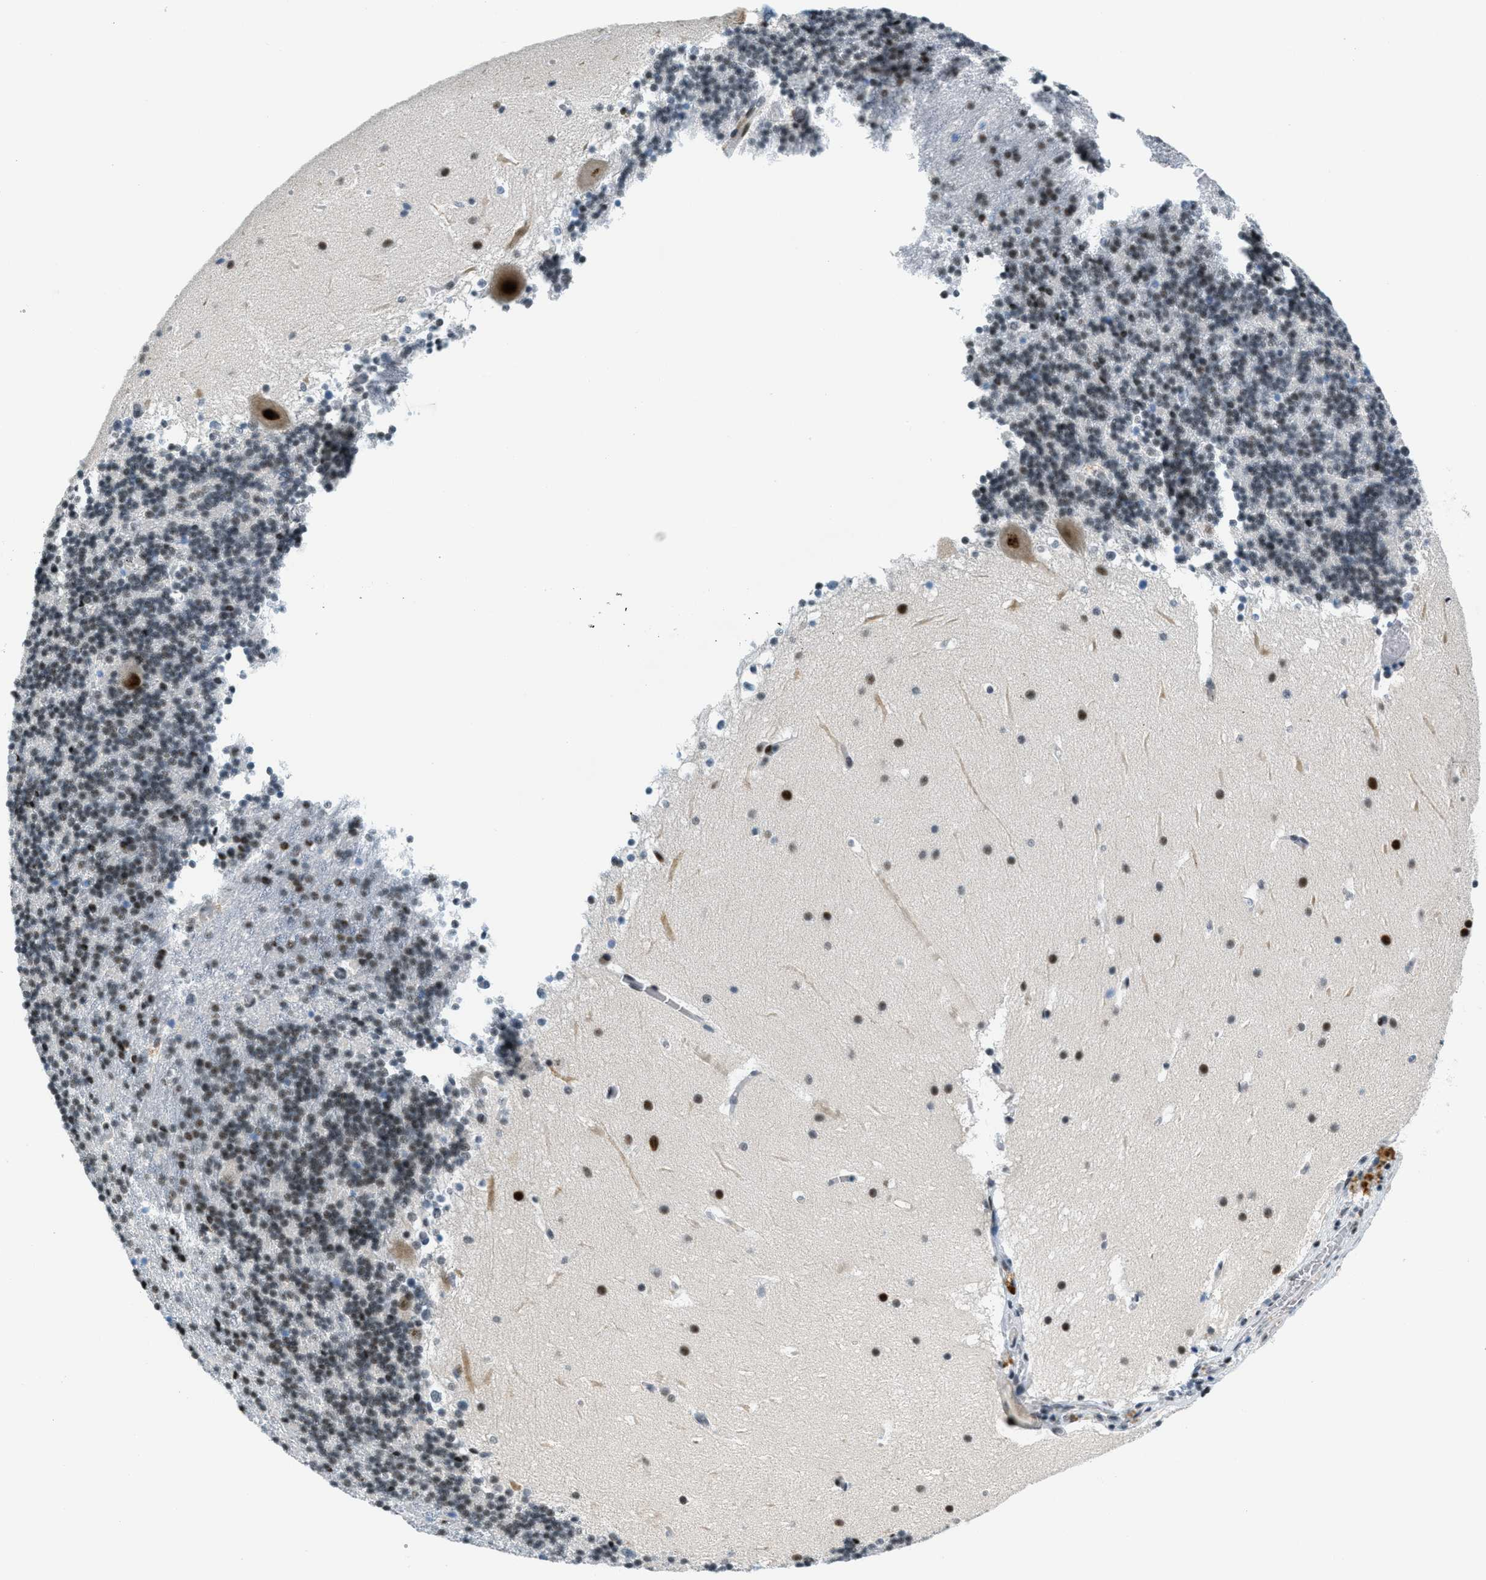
{"staining": {"intensity": "weak", "quantity": "<25%", "location": "nuclear"}, "tissue": "cerebellum", "cell_type": "Cells in granular layer", "image_type": "normal", "snomed": [{"axis": "morphology", "description": "Normal tissue, NOS"}, {"axis": "topography", "description": "Cerebellum"}], "caption": "An IHC histopathology image of normal cerebellum is shown. There is no staining in cells in granular layer of cerebellum.", "gene": "ZDHHC23", "patient": {"sex": "male", "age": 45}}